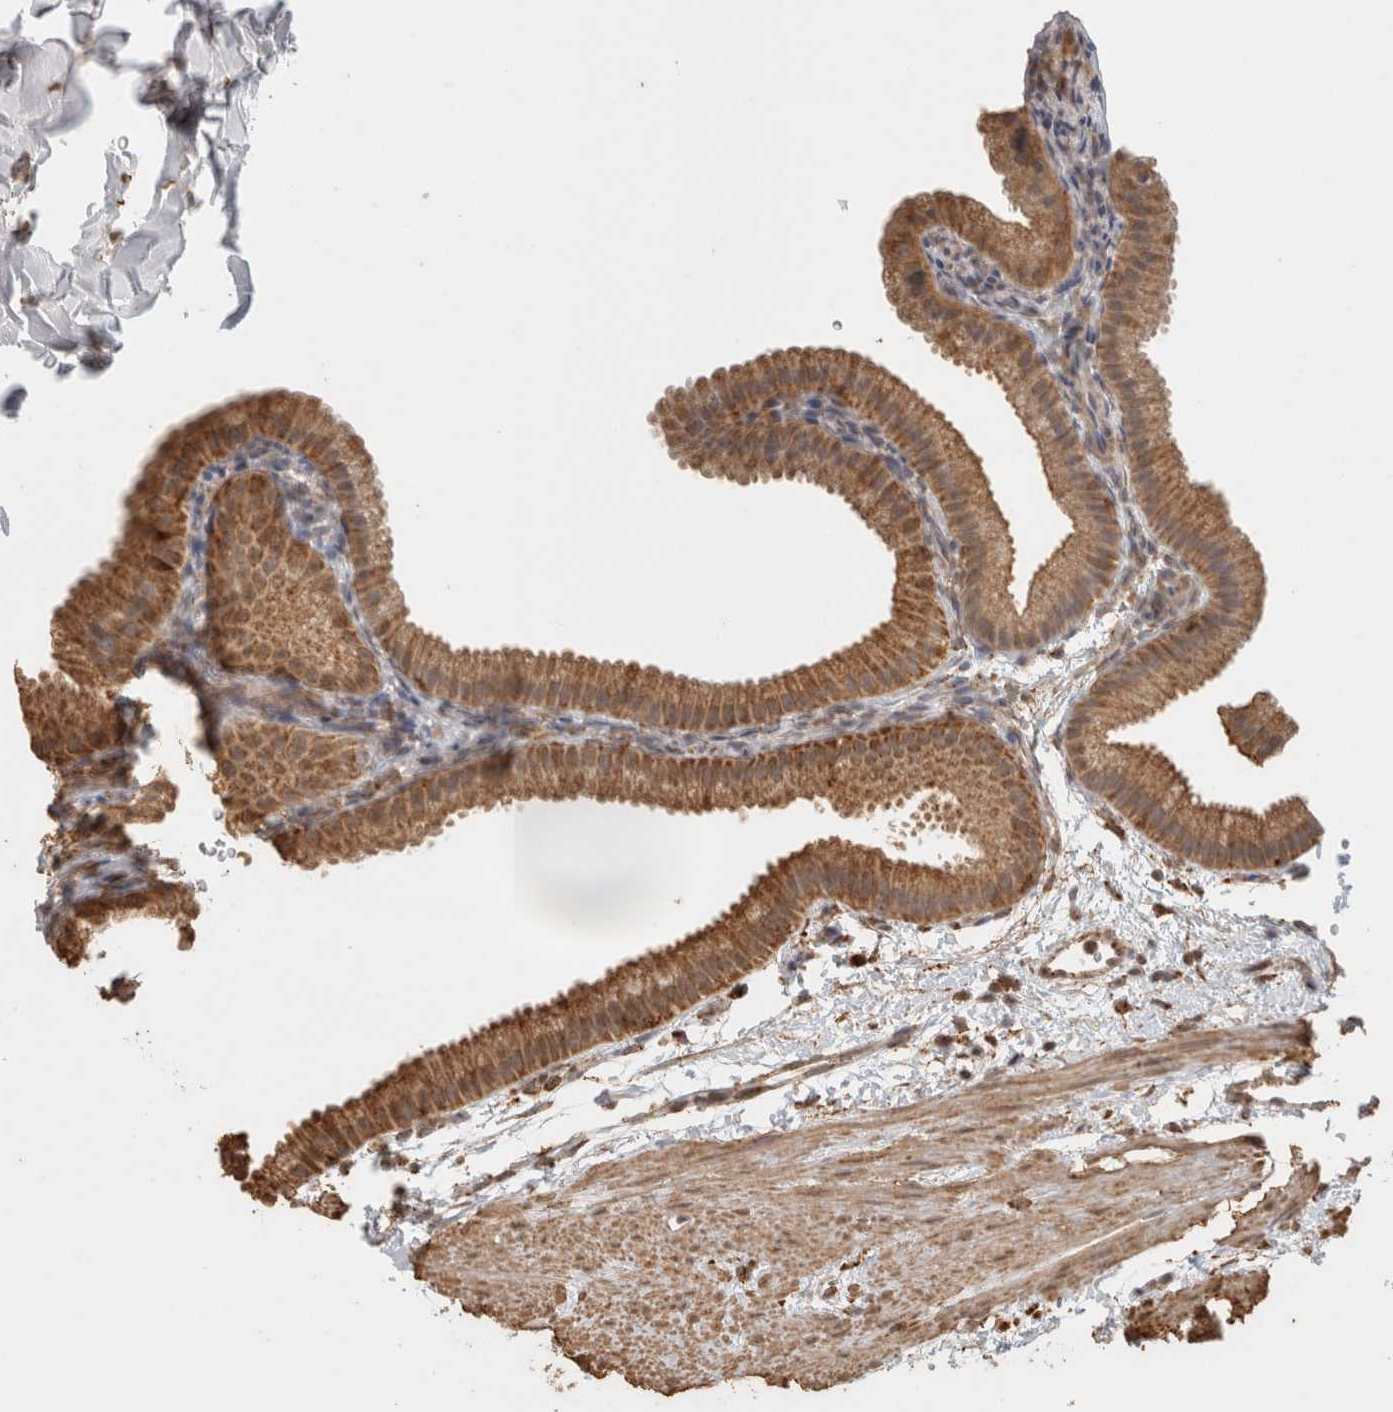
{"staining": {"intensity": "strong", "quantity": ">75%", "location": "cytoplasmic/membranous"}, "tissue": "gallbladder", "cell_type": "Glandular cells", "image_type": "normal", "snomed": [{"axis": "morphology", "description": "Normal tissue, NOS"}, {"axis": "topography", "description": "Gallbladder"}], "caption": "High-power microscopy captured an immunohistochemistry micrograph of unremarkable gallbladder, revealing strong cytoplasmic/membranous positivity in about >75% of glandular cells. The protein of interest is shown in brown color, while the nuclei are stained blue.", "gene": "BNIP3L", "patient": {"sex": "female", "age": 64}}